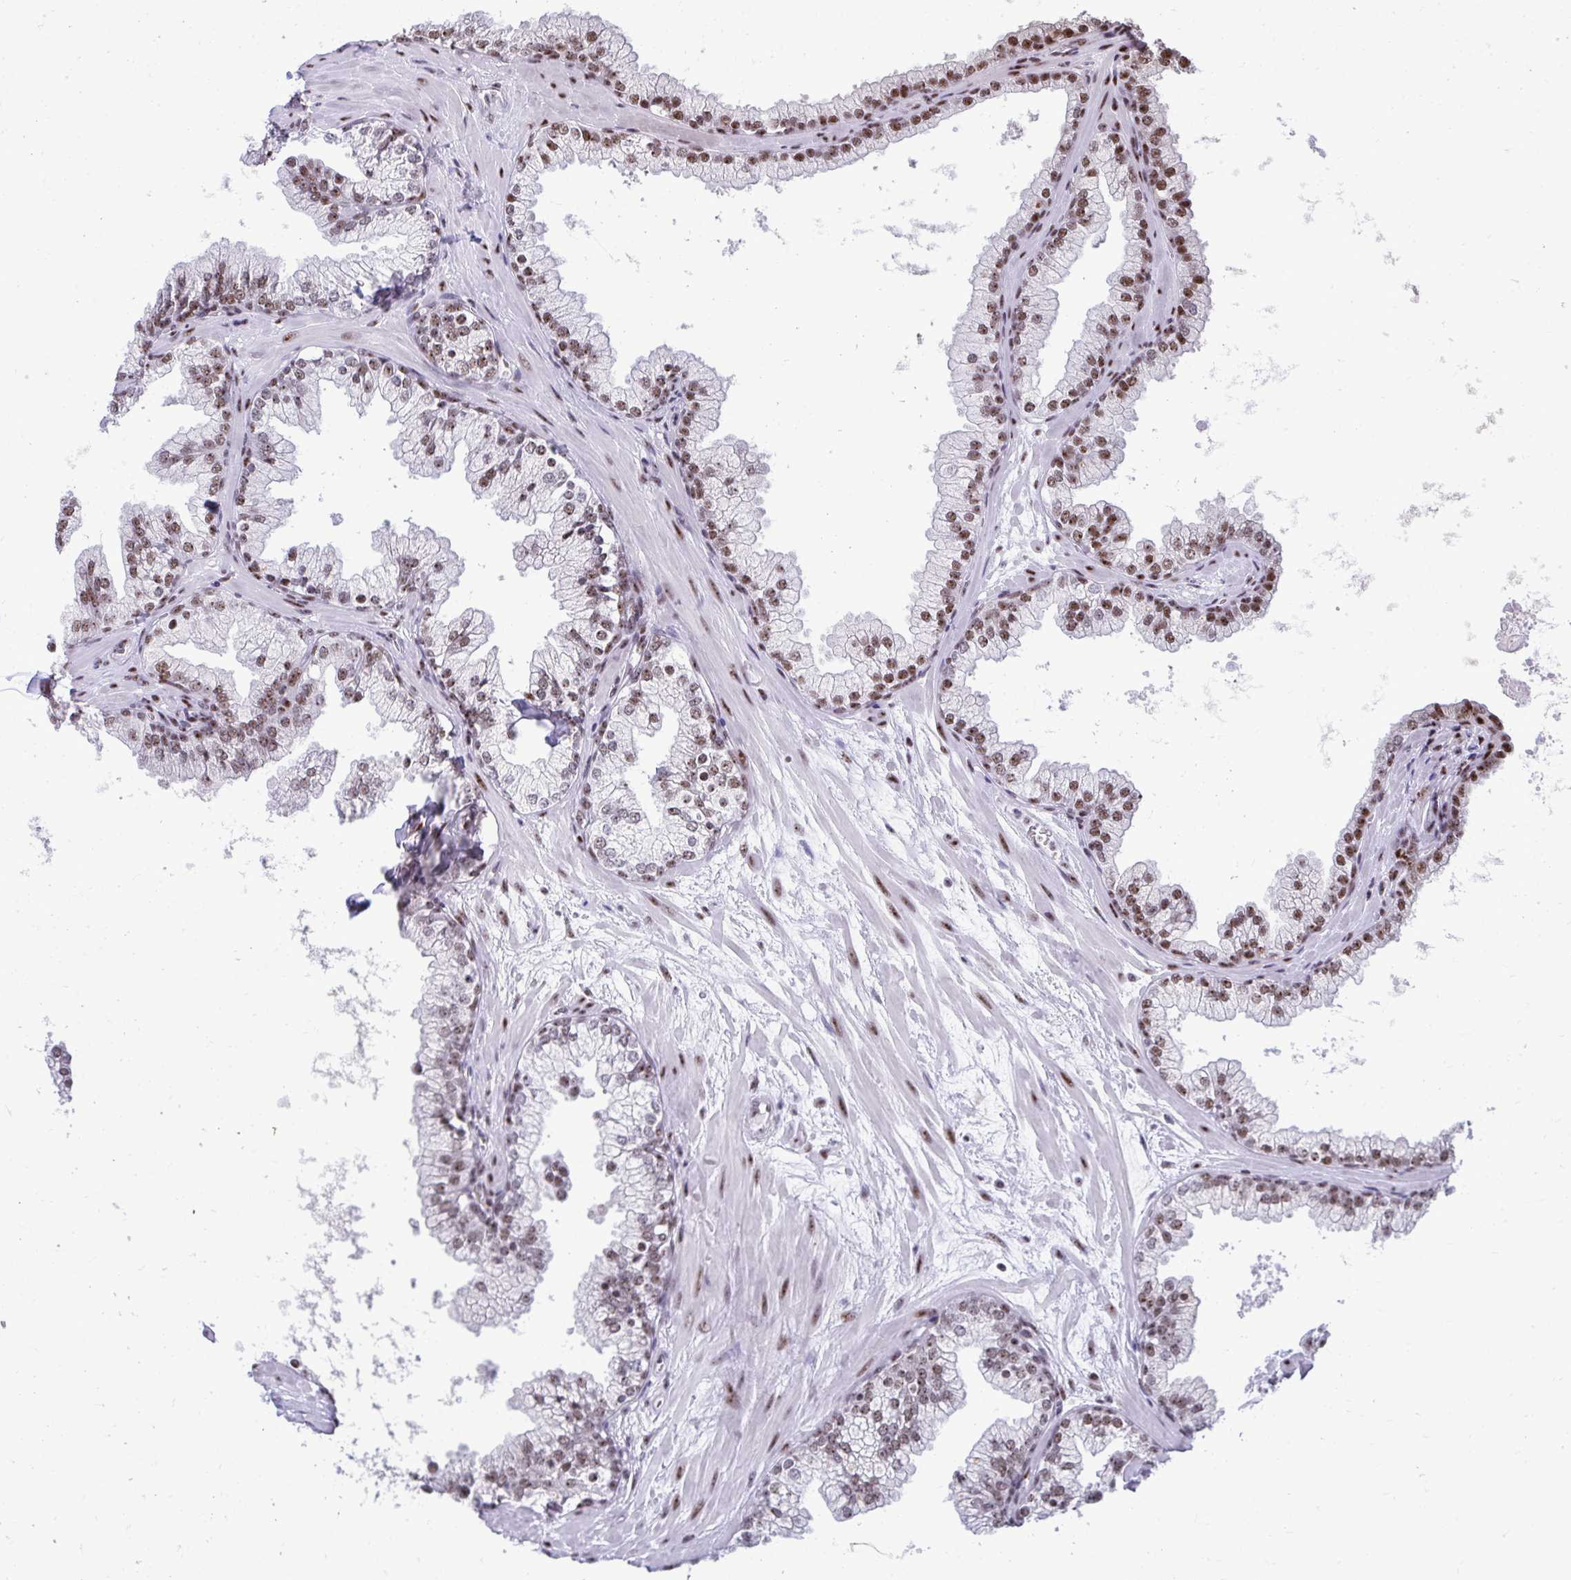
{"staining": {"intensity": "moderate", "quantity": ">75%", "location": "nuclear"}, "tissue": "prostate", "cell_type": "Glandular cells", "image_type": "normal", "snomed": [{"axis": "morphology", "description": "Normal tissue, NOS"}, {"axis": "topography", "description": "Prostate"}, {"axis": "topography", "description": "Peripheral nerve tissue"}], "caption": "Immunohistochemistry (IHC) of normal human prostate displays medium levels of moderate nuclear positivity in about >75% of glandular cells.", "gene": "PELP1", "patient": {"sex": "male", "age": 61}}